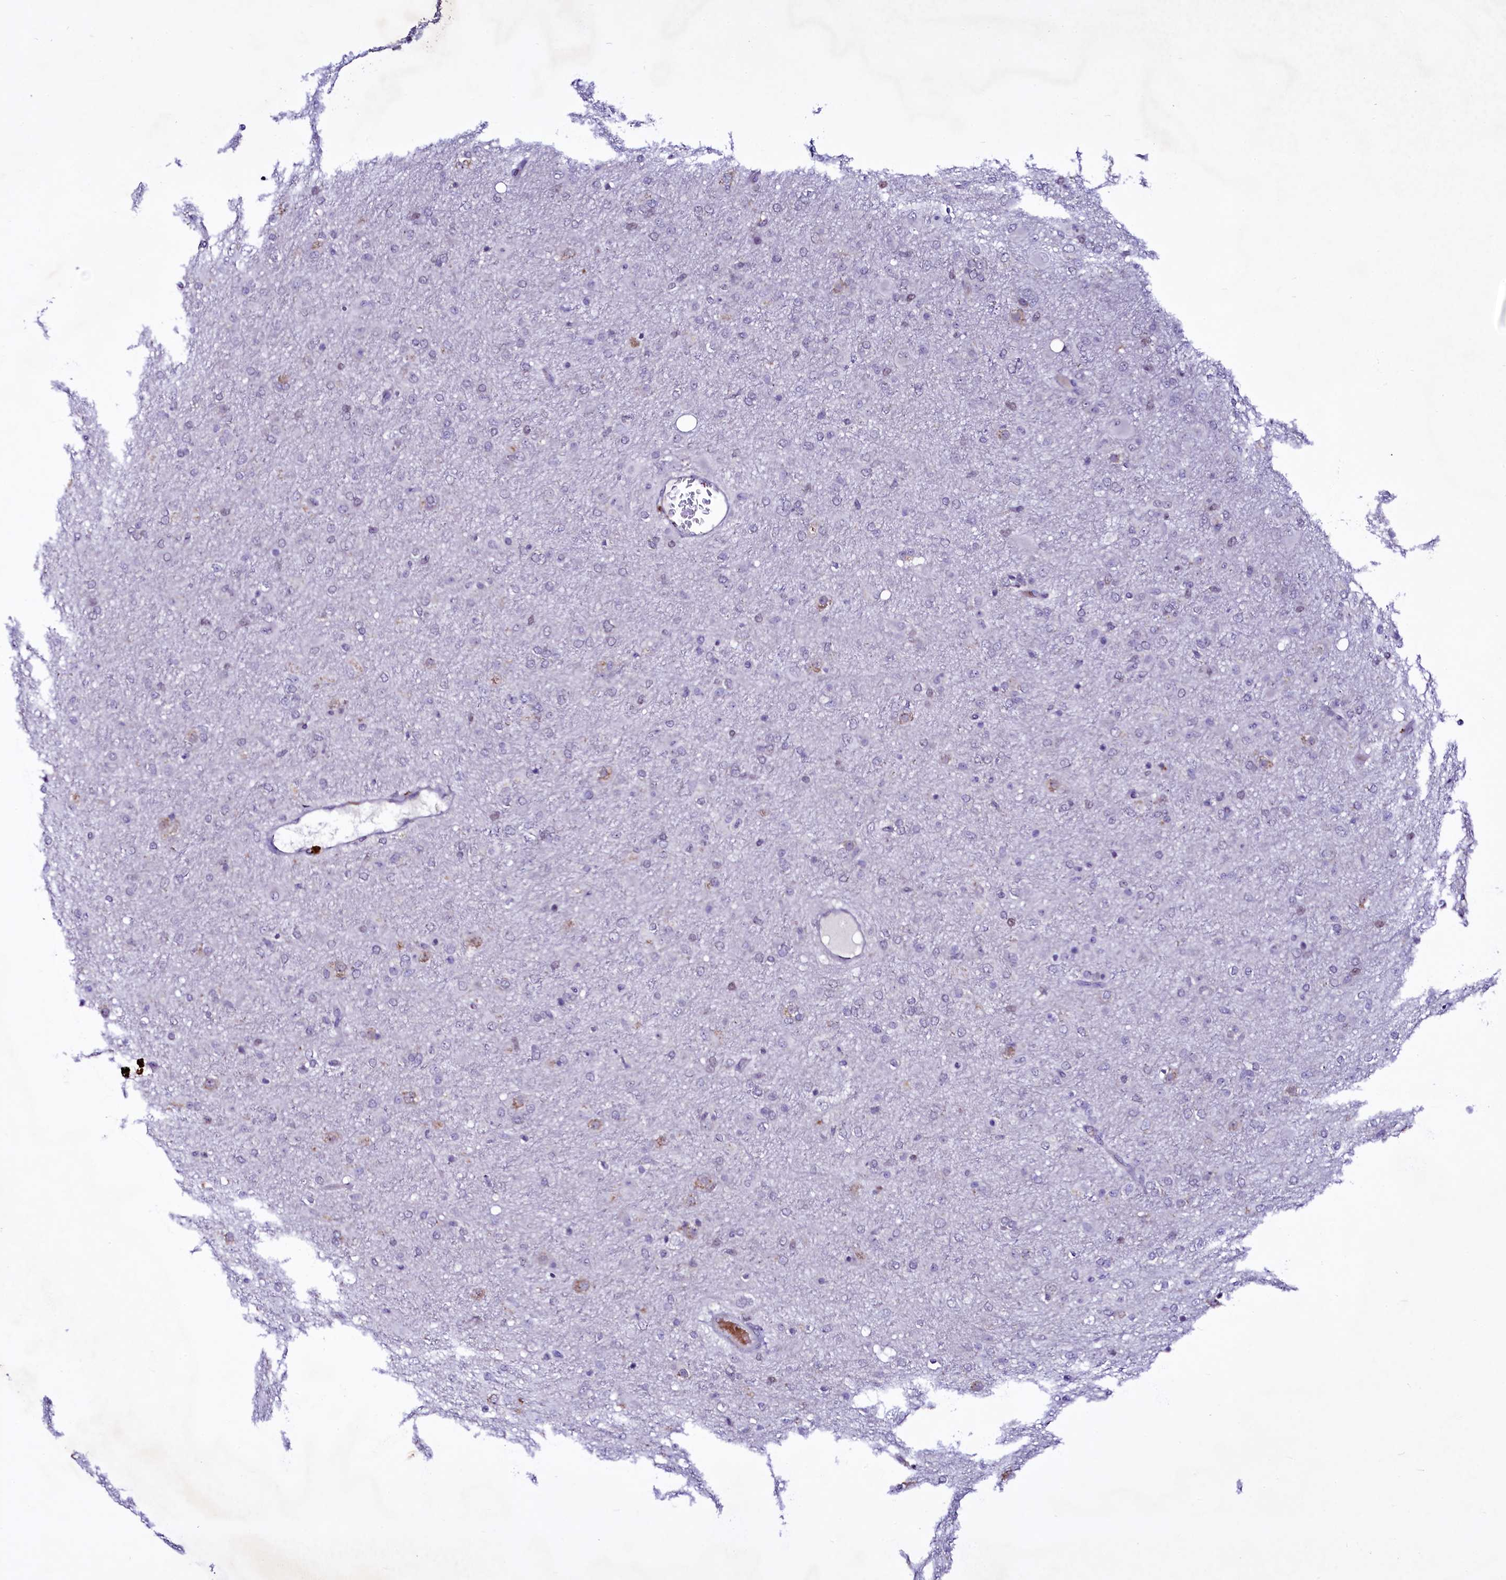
{"staining": {"intensity": "negative", "quantity": "none", "location": "none"}, "tissue": "glioma", "cell_type": "Tumor cells", "image_type": "cancer", "snomed": [{"axis": "morphology", "description": "Glioma, malignant, Low grade"}, {"axis": "topography", "description": "Brain"}], "caption": "Photomicrograph shows no protein positivity in tumor cells of glioma tissue.", "gene": "LEUTX", "patient": {"sex": "male", "age": 65}}